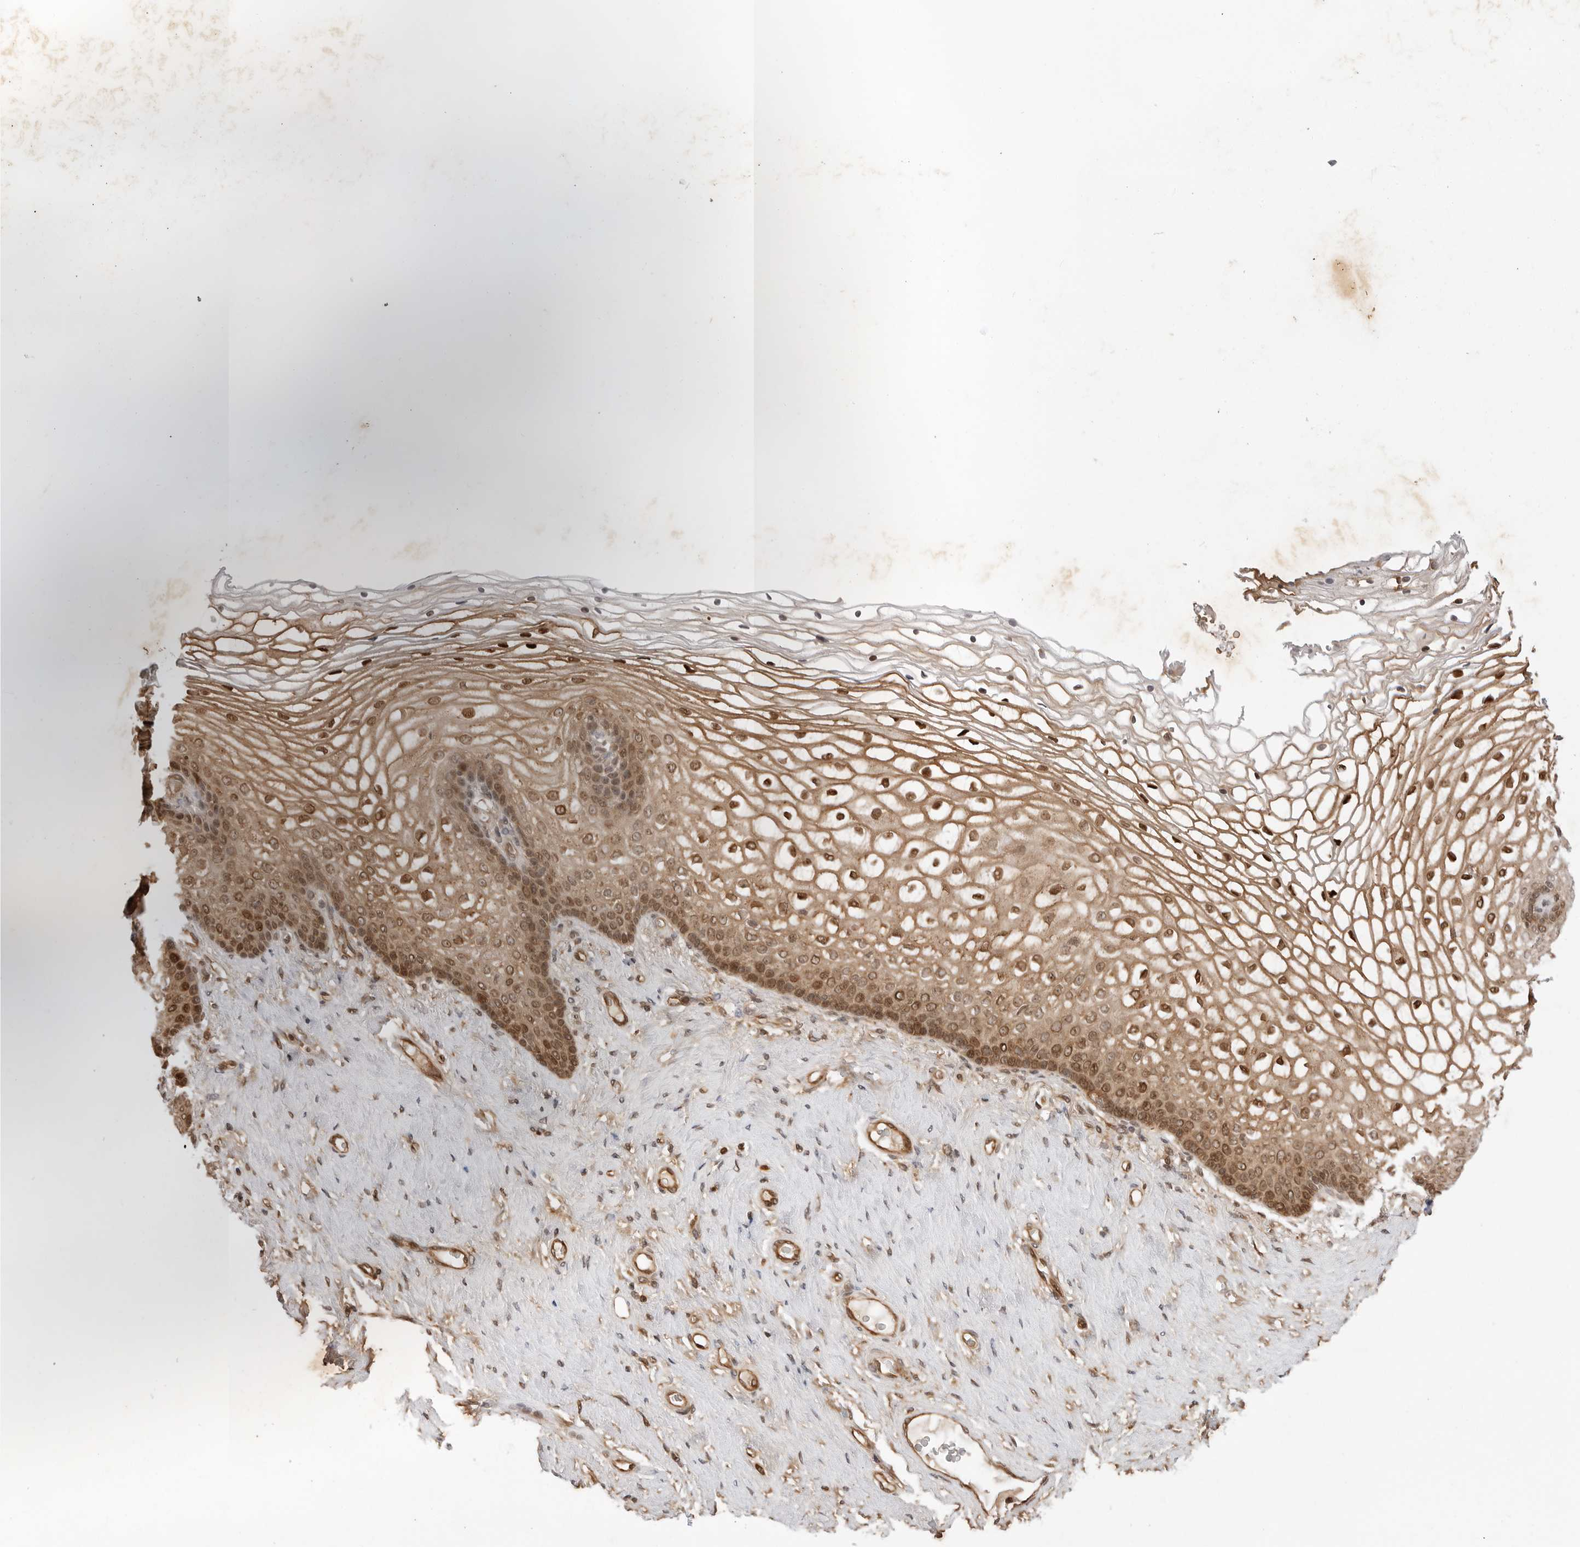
{"staining": {"intensity": "strong", "quantity": ">75%", "location": "cytoplasmic/membranous,nuclear"}, "tissue": "vagina", "cell_type": "Squamous epithelial cells", "image_type": "normal", "snomed": [{"axis": "morphology", "description": "Normal tissue, NOS"}, {"axis": "topography", "description": "Vagina"}], "caption": "IHC of unremarkable human vagina reveals high levels of strong cytoplasmic/membranous,nuclear expression in about >75% of squamous epithelial cells.", "gene": "TIPRL", "patient": {"sex": "female", "age": 60}}